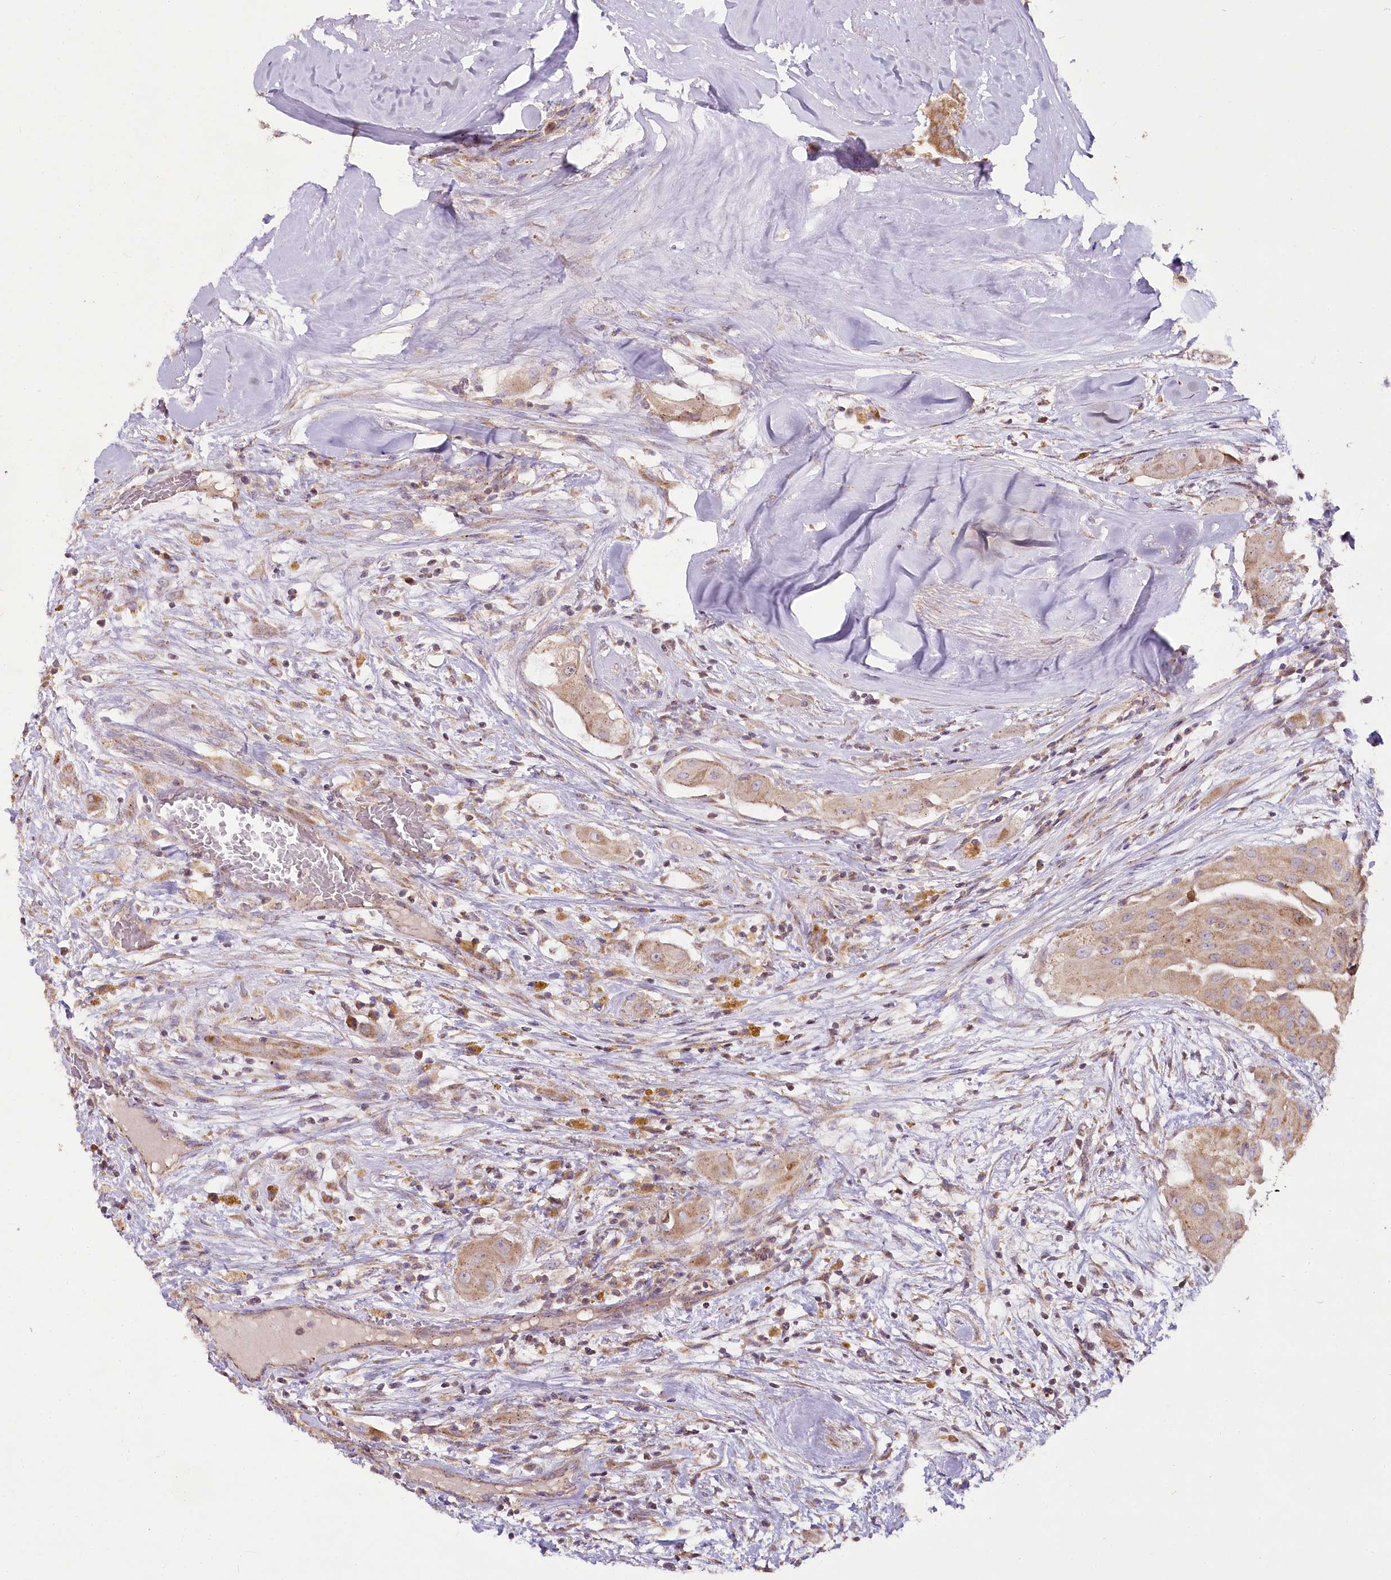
{"staining": {"intensity": "moderate", "quantity": ">75%", "location": "cytoplasmic/membranous"}, "tissue": "thyroid cancer", "cell_type": "Tumor cells", "image_type": "cancer", "snomed": [{"axis": "morphology", "description": "Papillary adenocarcinoma, NOS"}, {"axis": "topography", "description": "Thyroid gland"}], "caption": "A brown stain shows moderate cytoplasmic/membranous staining of a protein in papillary adenocarcinoma (thyroid) tumor cells.", "gene": "ACOX2", "patient": {"sex": "female", "age": 59}}